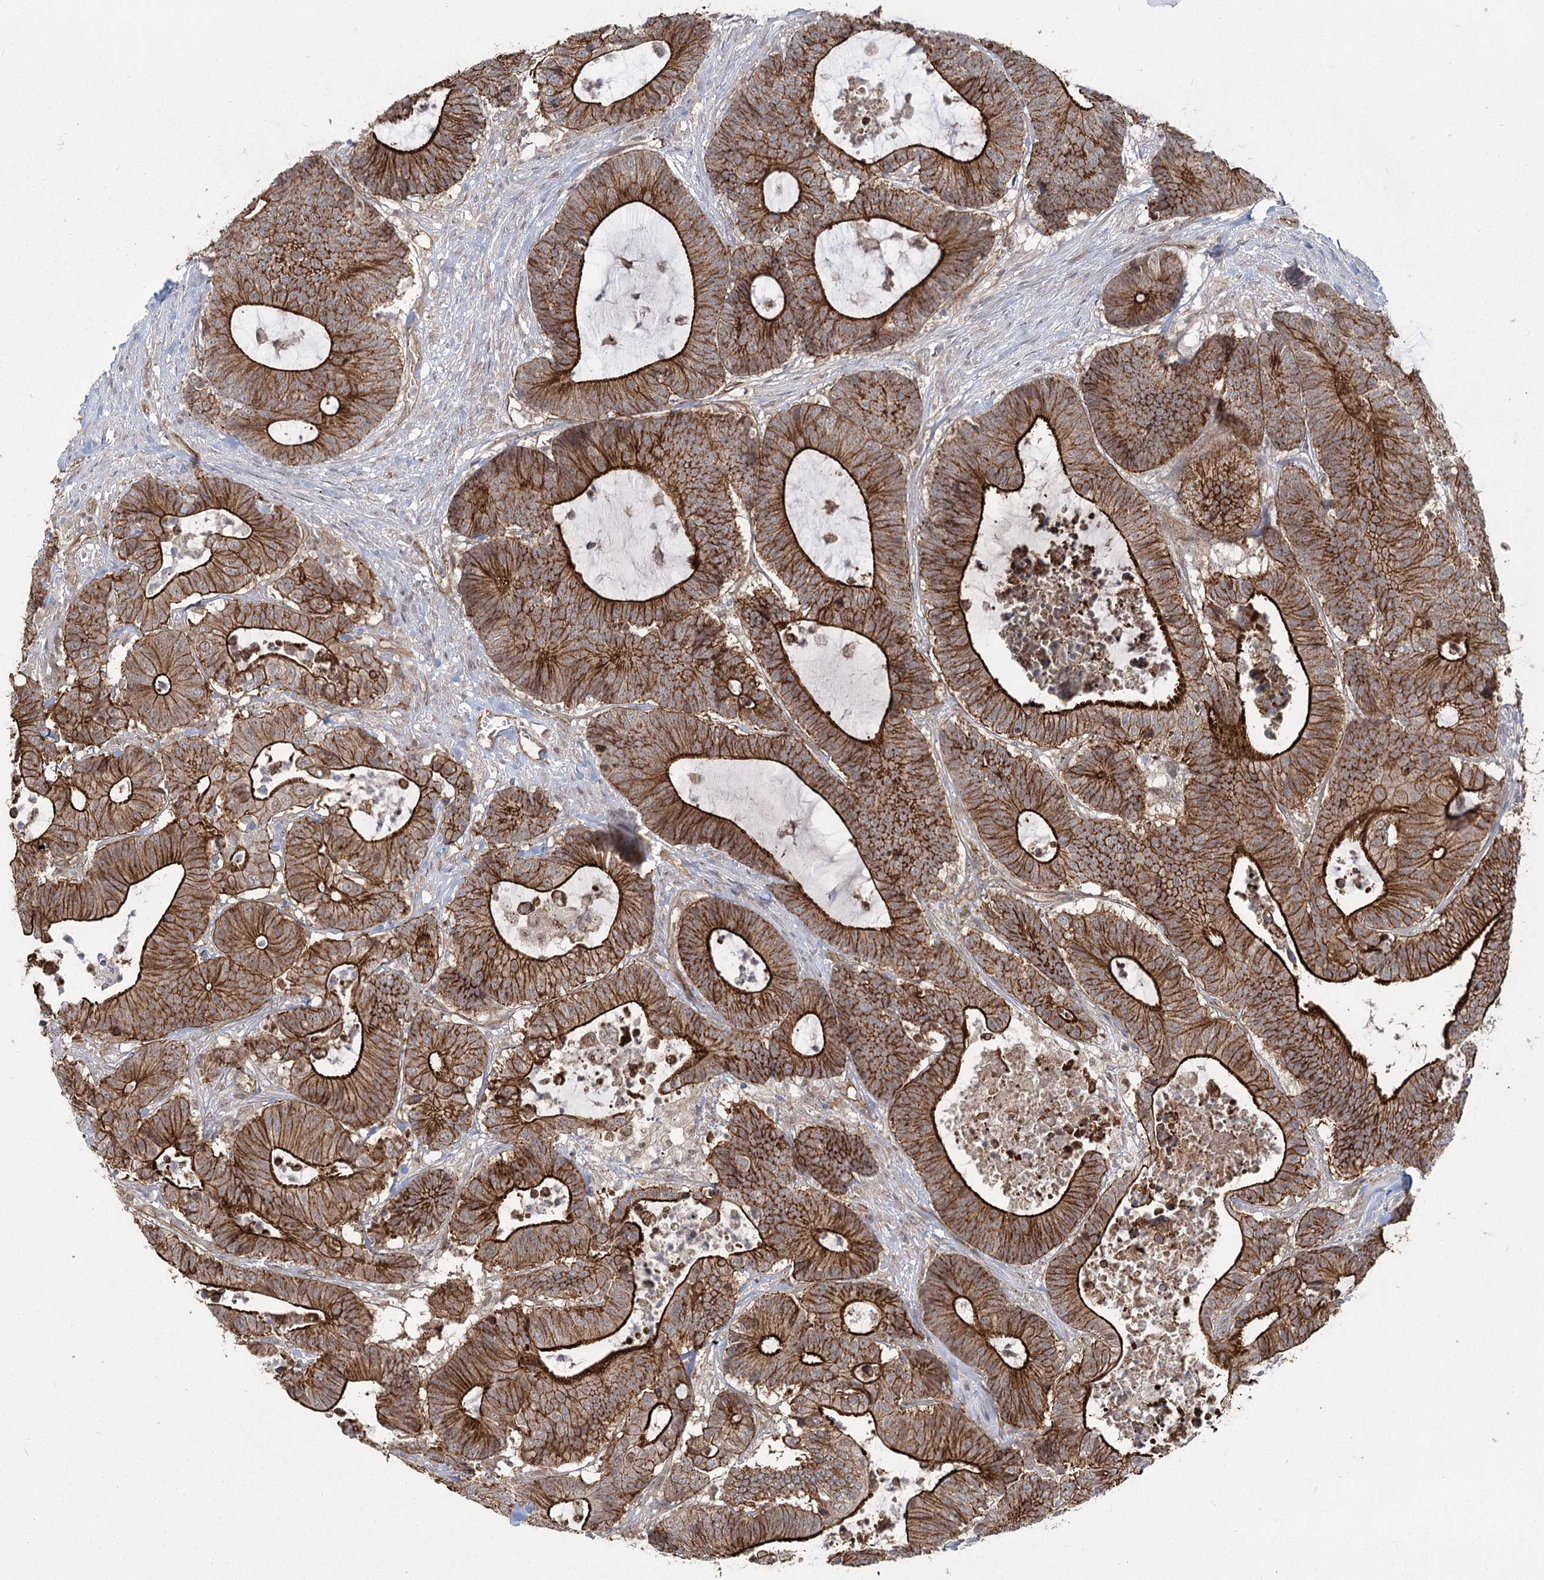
{"staining": {"intensity": "strong", "quantity": ">75%", "location": "cytoplasmic/membranous"}, "tissue": "colorectal cancer", "cell_type": "Tumor cells", "image_type": "cancer", "snomed": [{"axis": "morphology", "description": "Adenocarcinoma, NOS"}, {"axis": "topography", "description": "Colon"}], "caption": "Protein expression analysis of human colorectal cancer (adenocarcinoma) reveals strong cytoplasmic/membranous positivity in approximately >75% of tumor cells. (Brightfield microscopy of DAB IHC at high magnification).", "gene": "RPP14", "patient": {"sex": "female", "age": 84}}